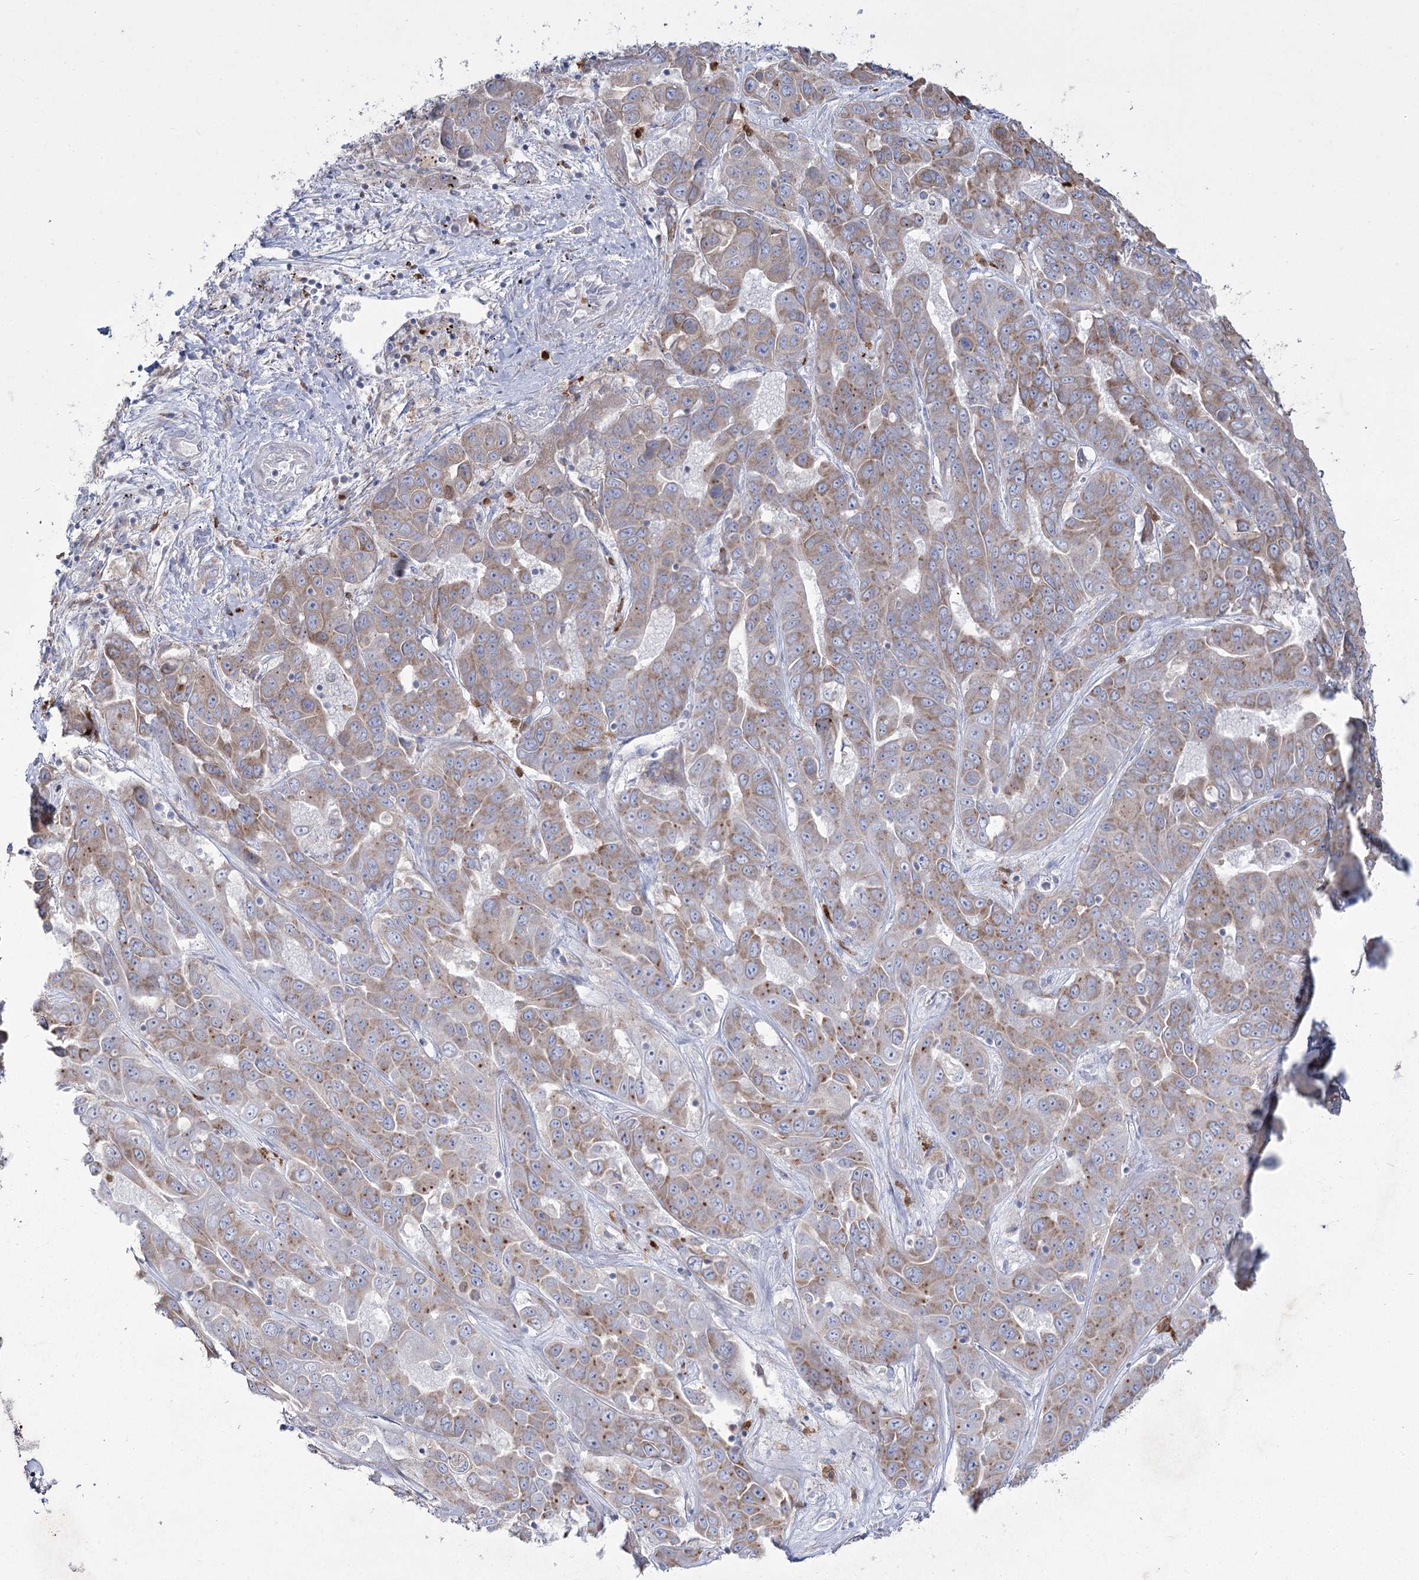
{"staining": {"intensity": "weak", "quantity": ">75%", "location": "cytoplasmic/membranous"}, "tissue": "liver cancer", "cell_type": "Tumor cells", "image_type": "cancer", "snomed": [{"axis": "morphology", "description": "Cholangiocarcinoma"}, {"axis": "topography", "description": "Liver"}], "caption": "Protein staining of liver cancer (cholangiocarcinoma) tissue reveals weak cytoplasmic/membranous staining in approximately >75% of tumor cells. The staining was performed using DAB to visualize the protein expression in brown, while the nuclei were stained in blue with hematoxylin (Magnification: 20x).", "gene": "NIPAL4", "patient": {"sex": "female", "age": 52}}